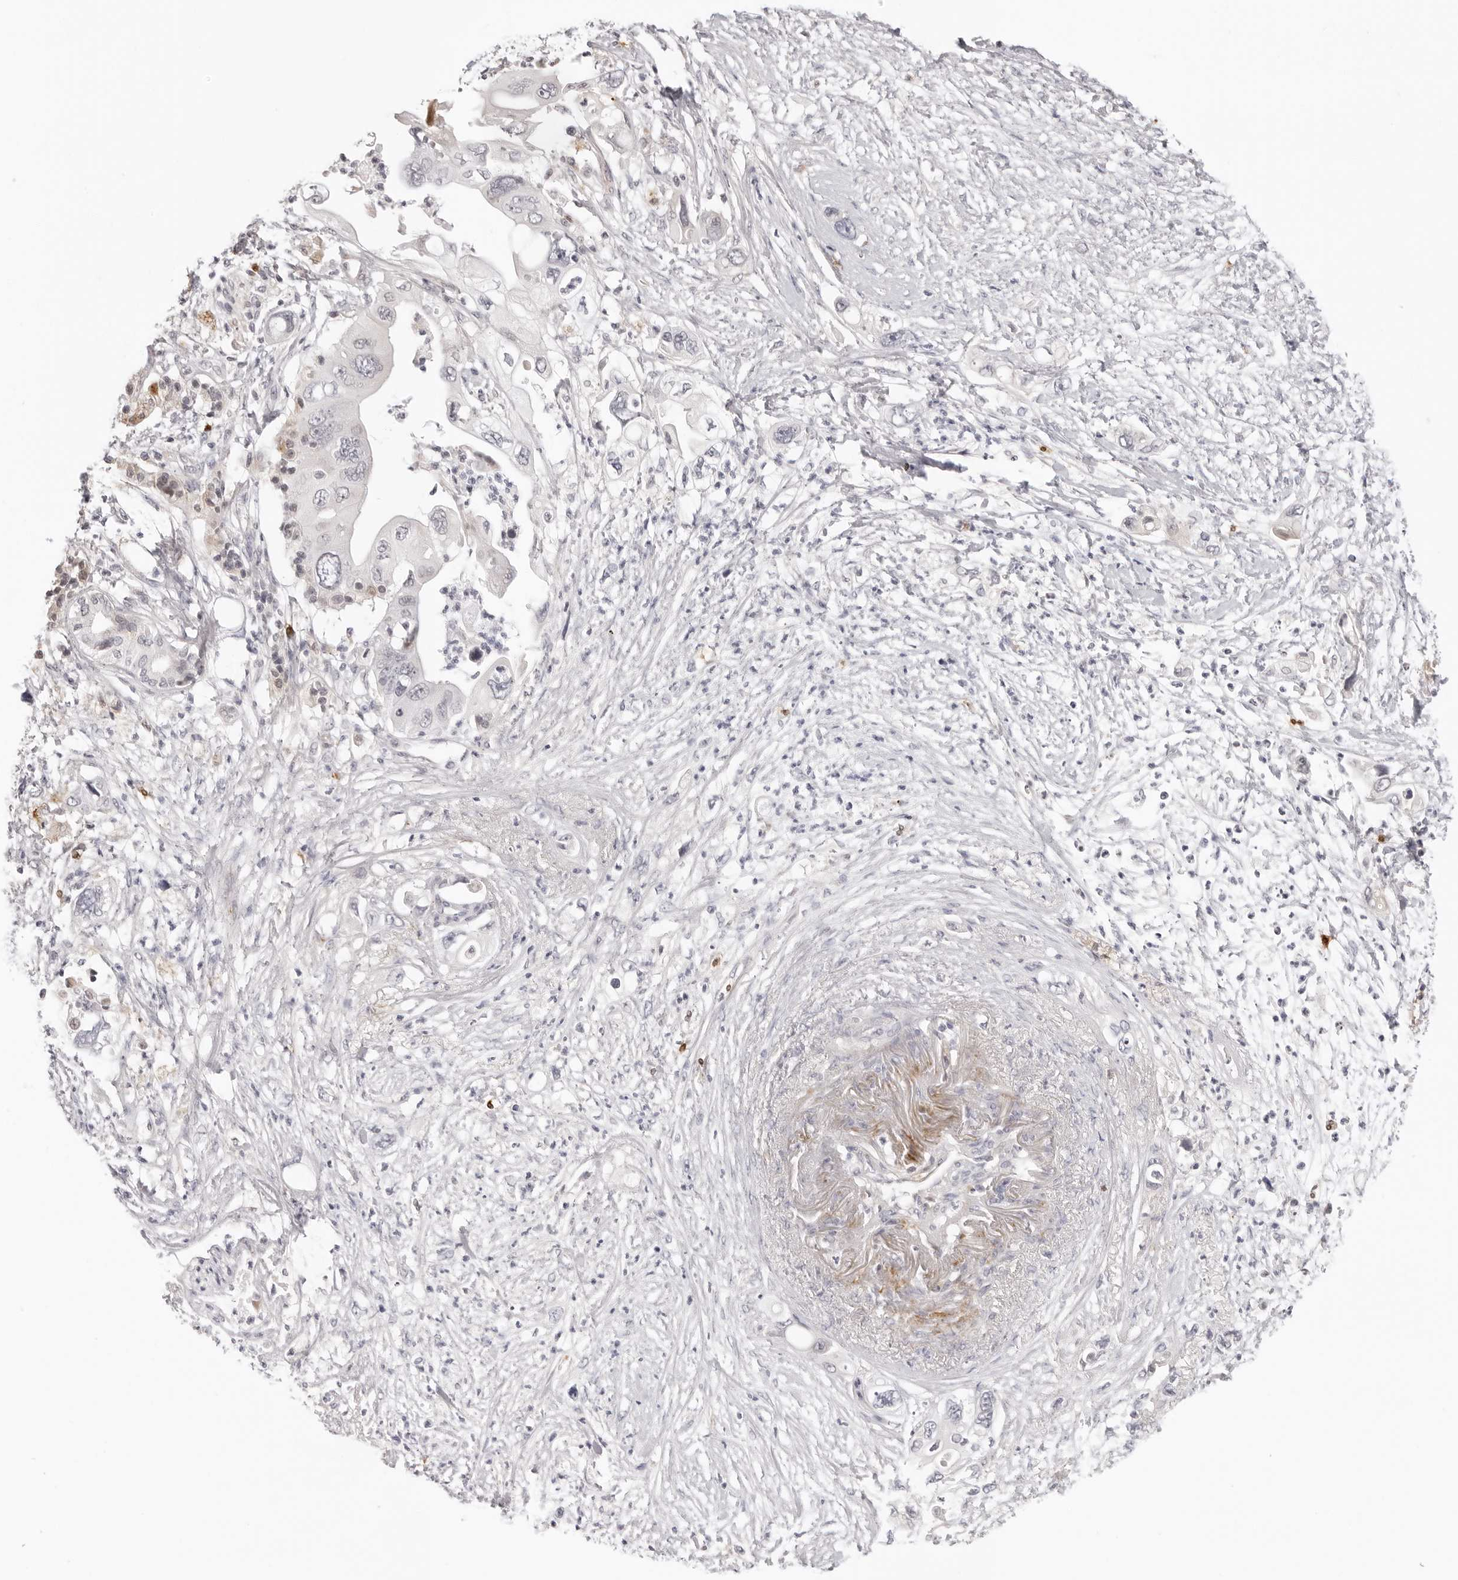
{"staining": {"intensity": "negative", "quantity": "none", "location": "none"}, "tissue": "pancreatic cancer", "cell_type": "Tumor cells", "image_type": "cancer", "snomed": [{"axis": "morphology", "description": "Adenocarcinoma, NOS"}, {"axis": "topography", "description": "Pancreas"}], "caption": "DAB immunohistochemical staining of pancreatic cancer (adenocarcinoma) reveals no significant staining in tumor cells. Nuclei are stained in blue.", "gene": "STRADB", "patient": {"sex": "male", "age": 66}}